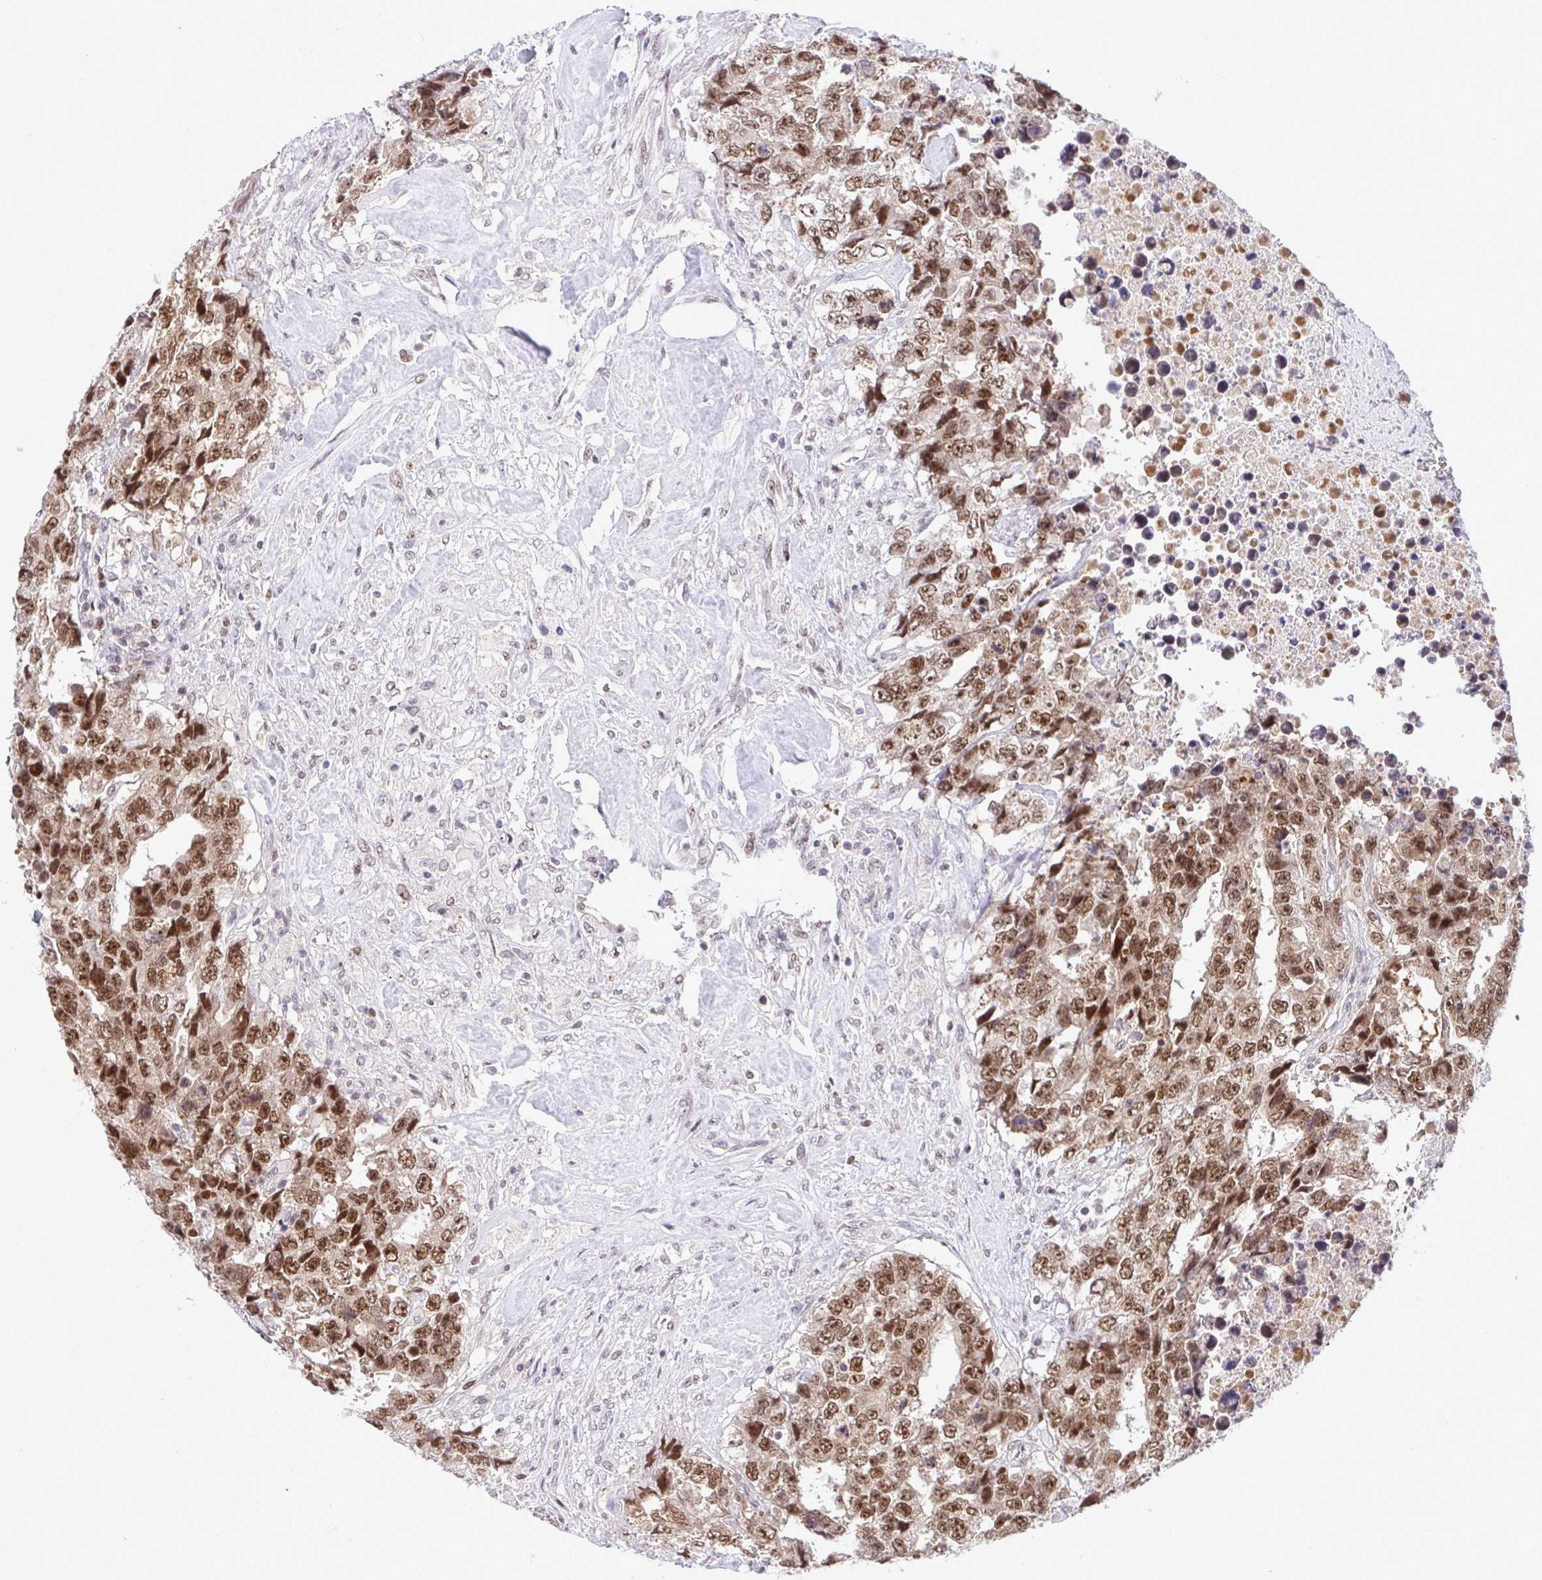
{"staining": {"intensity": "moderate", "quantity": ">75%", "location": "nuclear"}, "tissue": "testis cancer", "cell_type": "Tumor cells", "image_type": "cancer", "snomed": [{"axis": "morphology", "description": "Carcinoma, Embryonal, NOS"}, {"axis": "topography", "description": "Testis"}], "caption": "An immunohistochemistry (IHC) image of neoplastic tissue is shown. Protein staining in brown highlights moderate nuclear positivity in embryonal carcinoma (testis) within tumor cells.", "gene": "RFC4", "patient": {"sex": "male", "age": 24}}